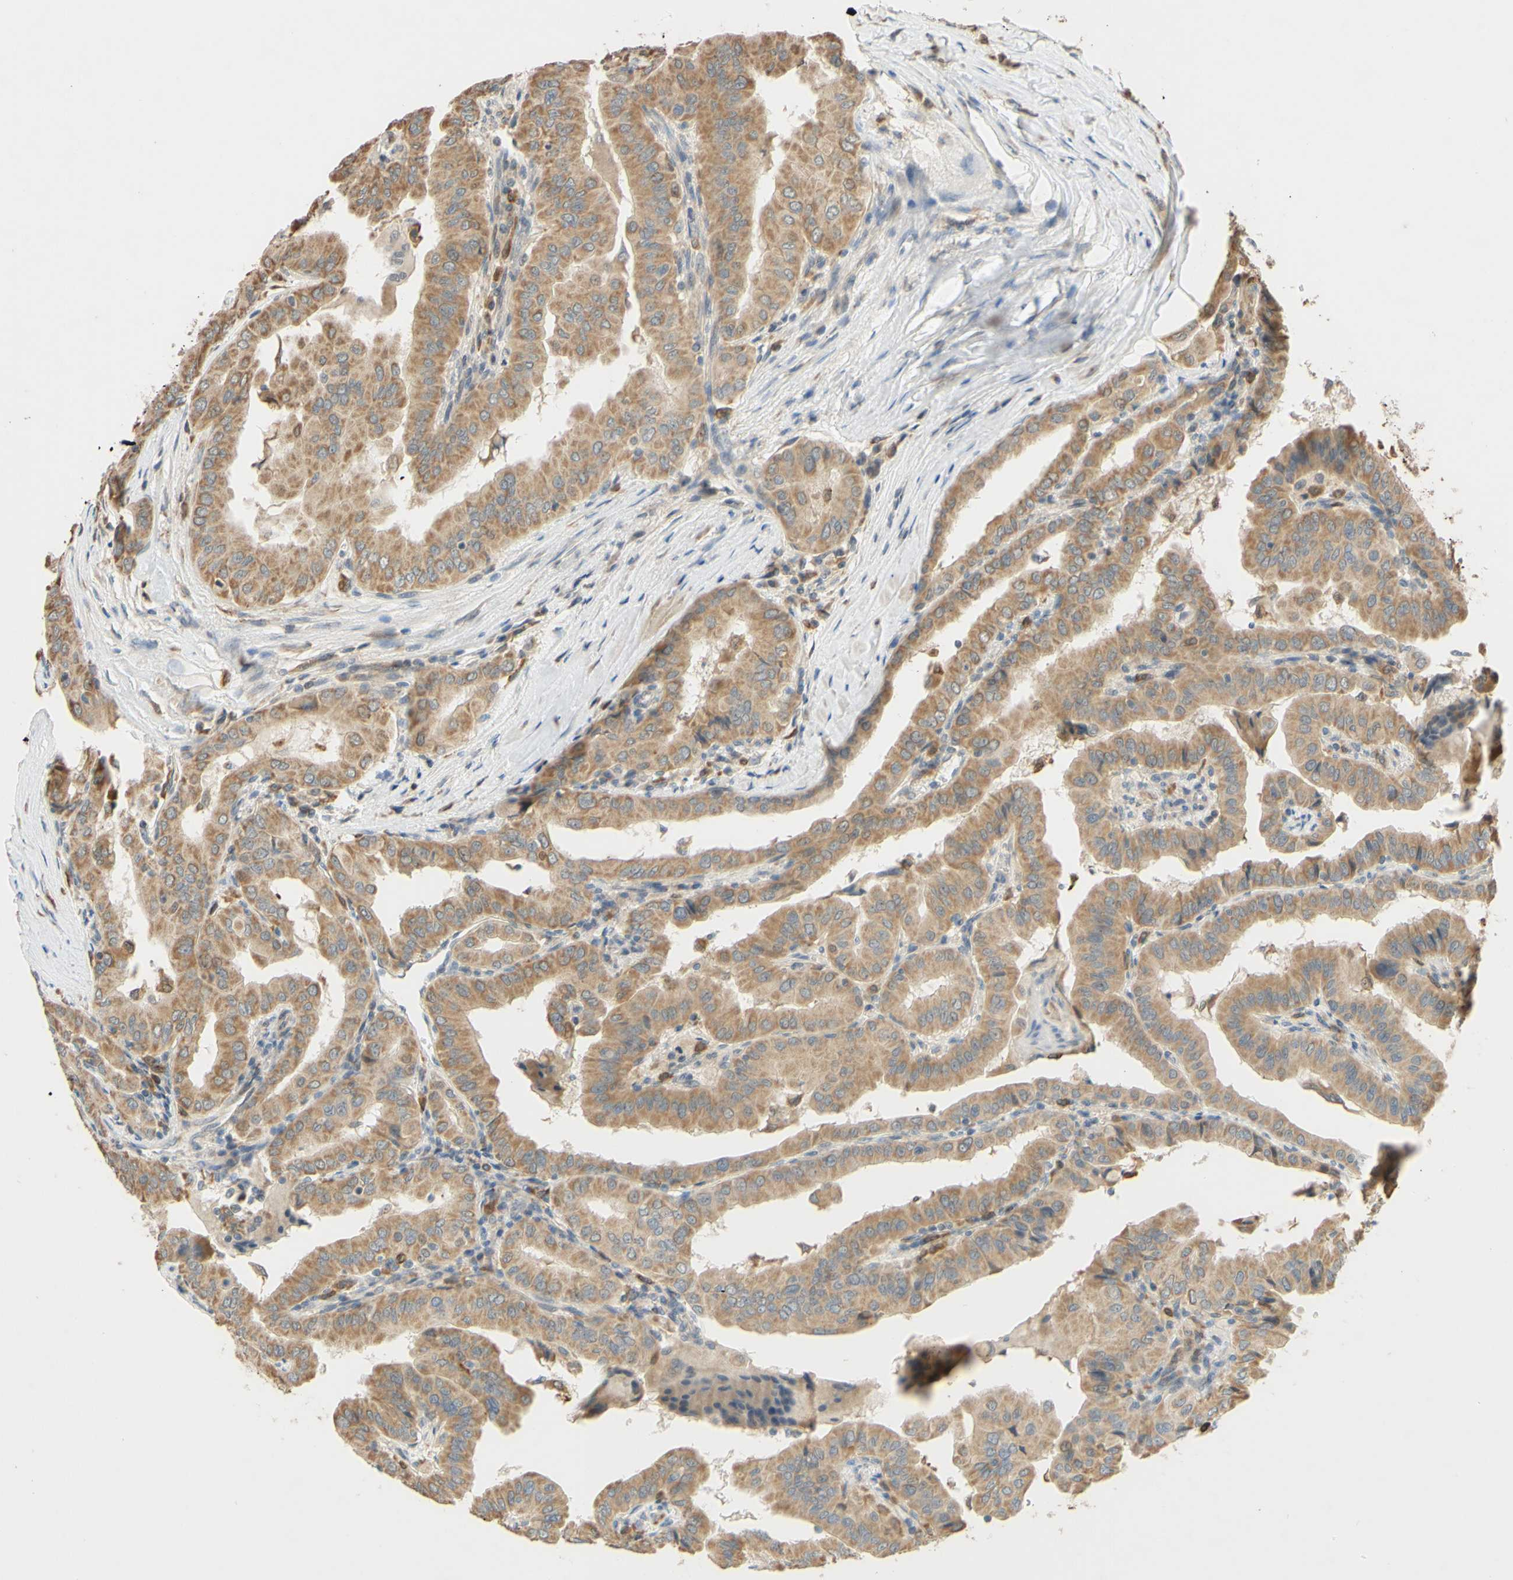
{"staining": {"intensity": "moderate", "quantity": ">75%", "location": "cytoplasmic/membranous"}, "tissue": "thyroid cancer", "cell_type": "Tumor cells", "image_type": "cancer", "snomed": [{"axis": "morphology", "description": "Papillary adenocarcinoma, NOS"}, {"axis": "topography", "description": "Thyroid gland"}], "caption": "An IHC histopathology image of neoplastic tissue is shown. Protein staining in brown labels moderate cytoplasmic/membranous positivity in thyroid papillary adenocarcinoma within tumor cells.", "gene": "GATA1", "patient": {"sex": "male", "age": 33}}